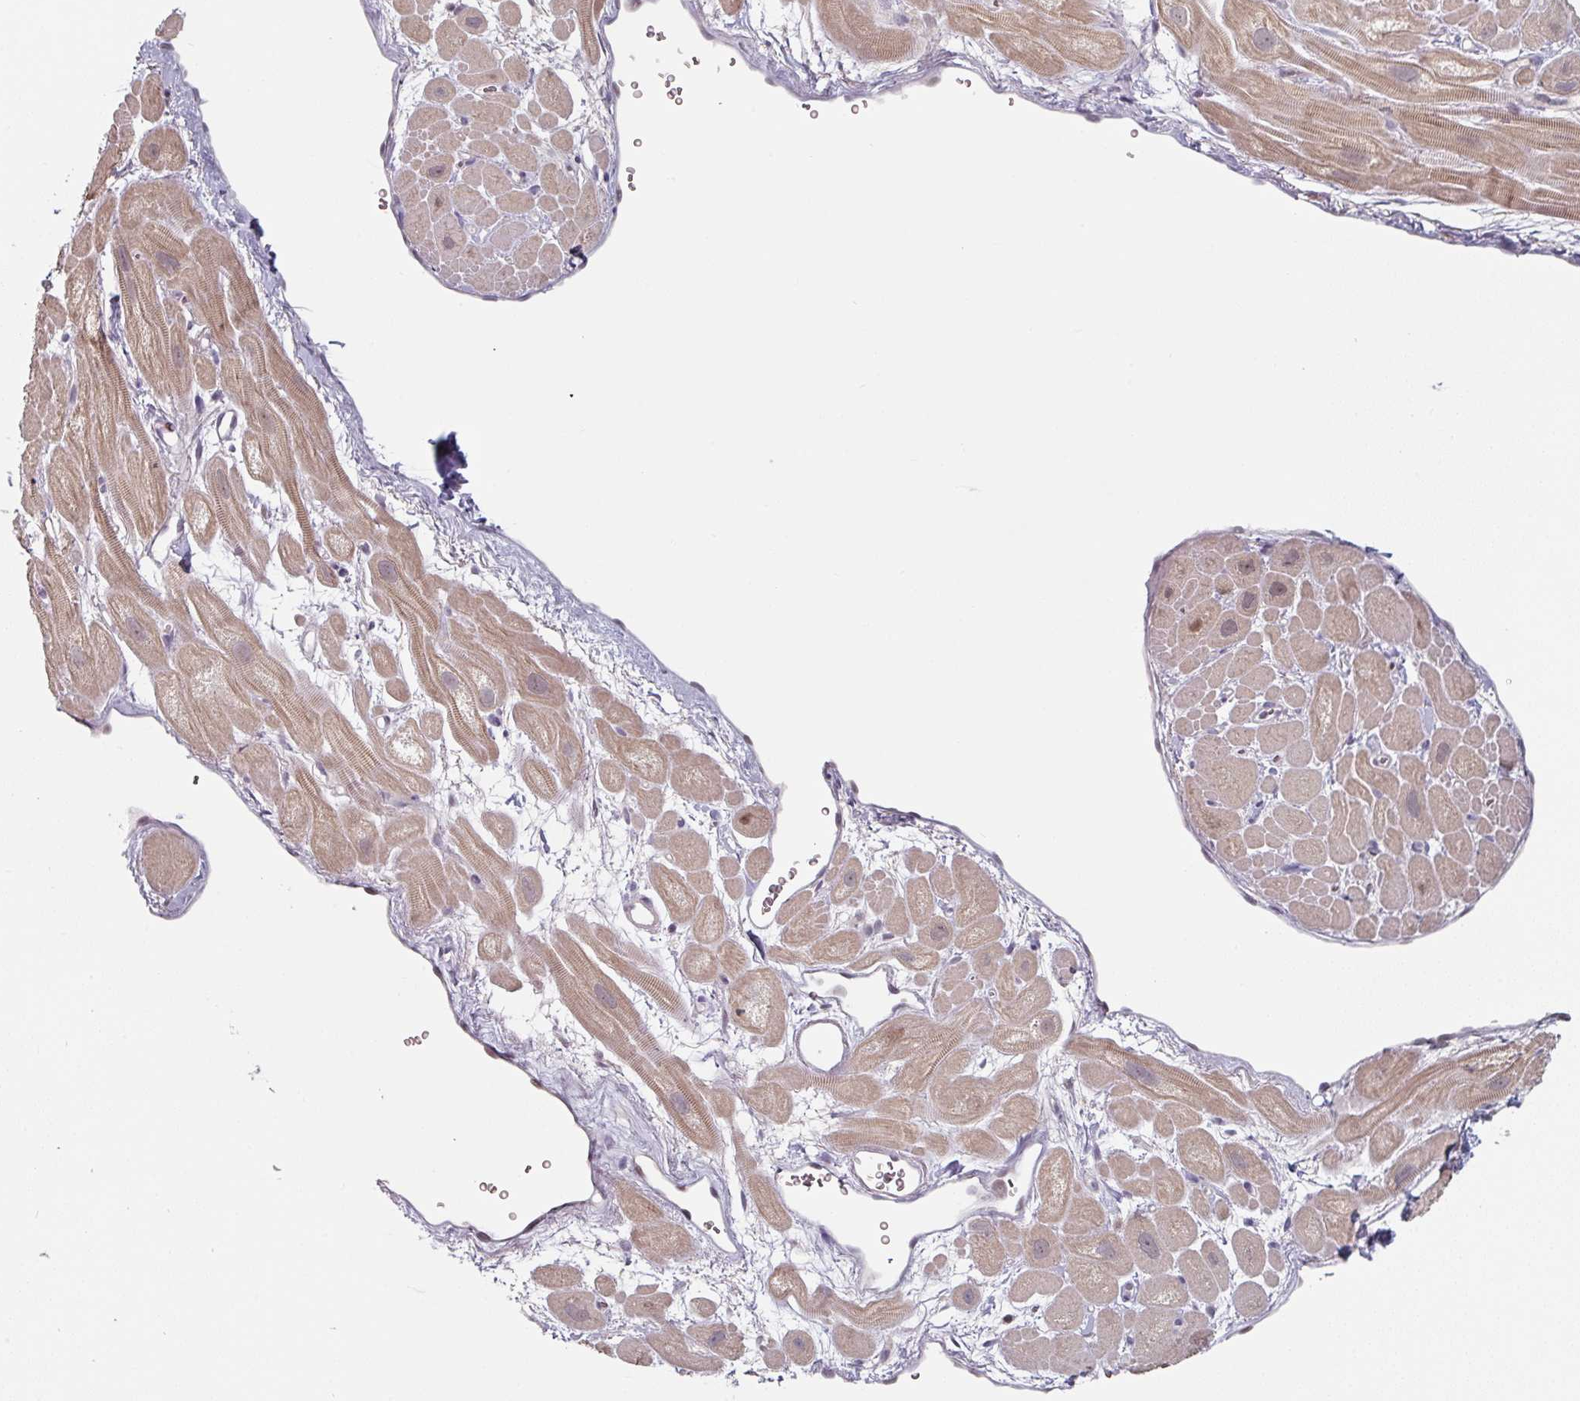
{"staining": {"intensity": "moderate", "quantity": ">75%", "location": "cytoplasmic/membranous"}, "tissue": "heart muscle", "cell_type": "Cardiomyocytes", "image_type": "normal", "snomed": [{"axis": "morphology", "description": "Normal tissue, NOS"}, {"axis": "topography", "description": "Heart"}], "caption": "Heart muscle stained with IHC shows moderate cytoplasmic/membranous expression in approximately >75% of cardiomyocytes. Using DAB (brown) and hematoxylin (blue) stains, captured at high magnification using brightfield microscopy.", "gene": "ZBTB6", "patient": {"sex": "male", "age": 49}}